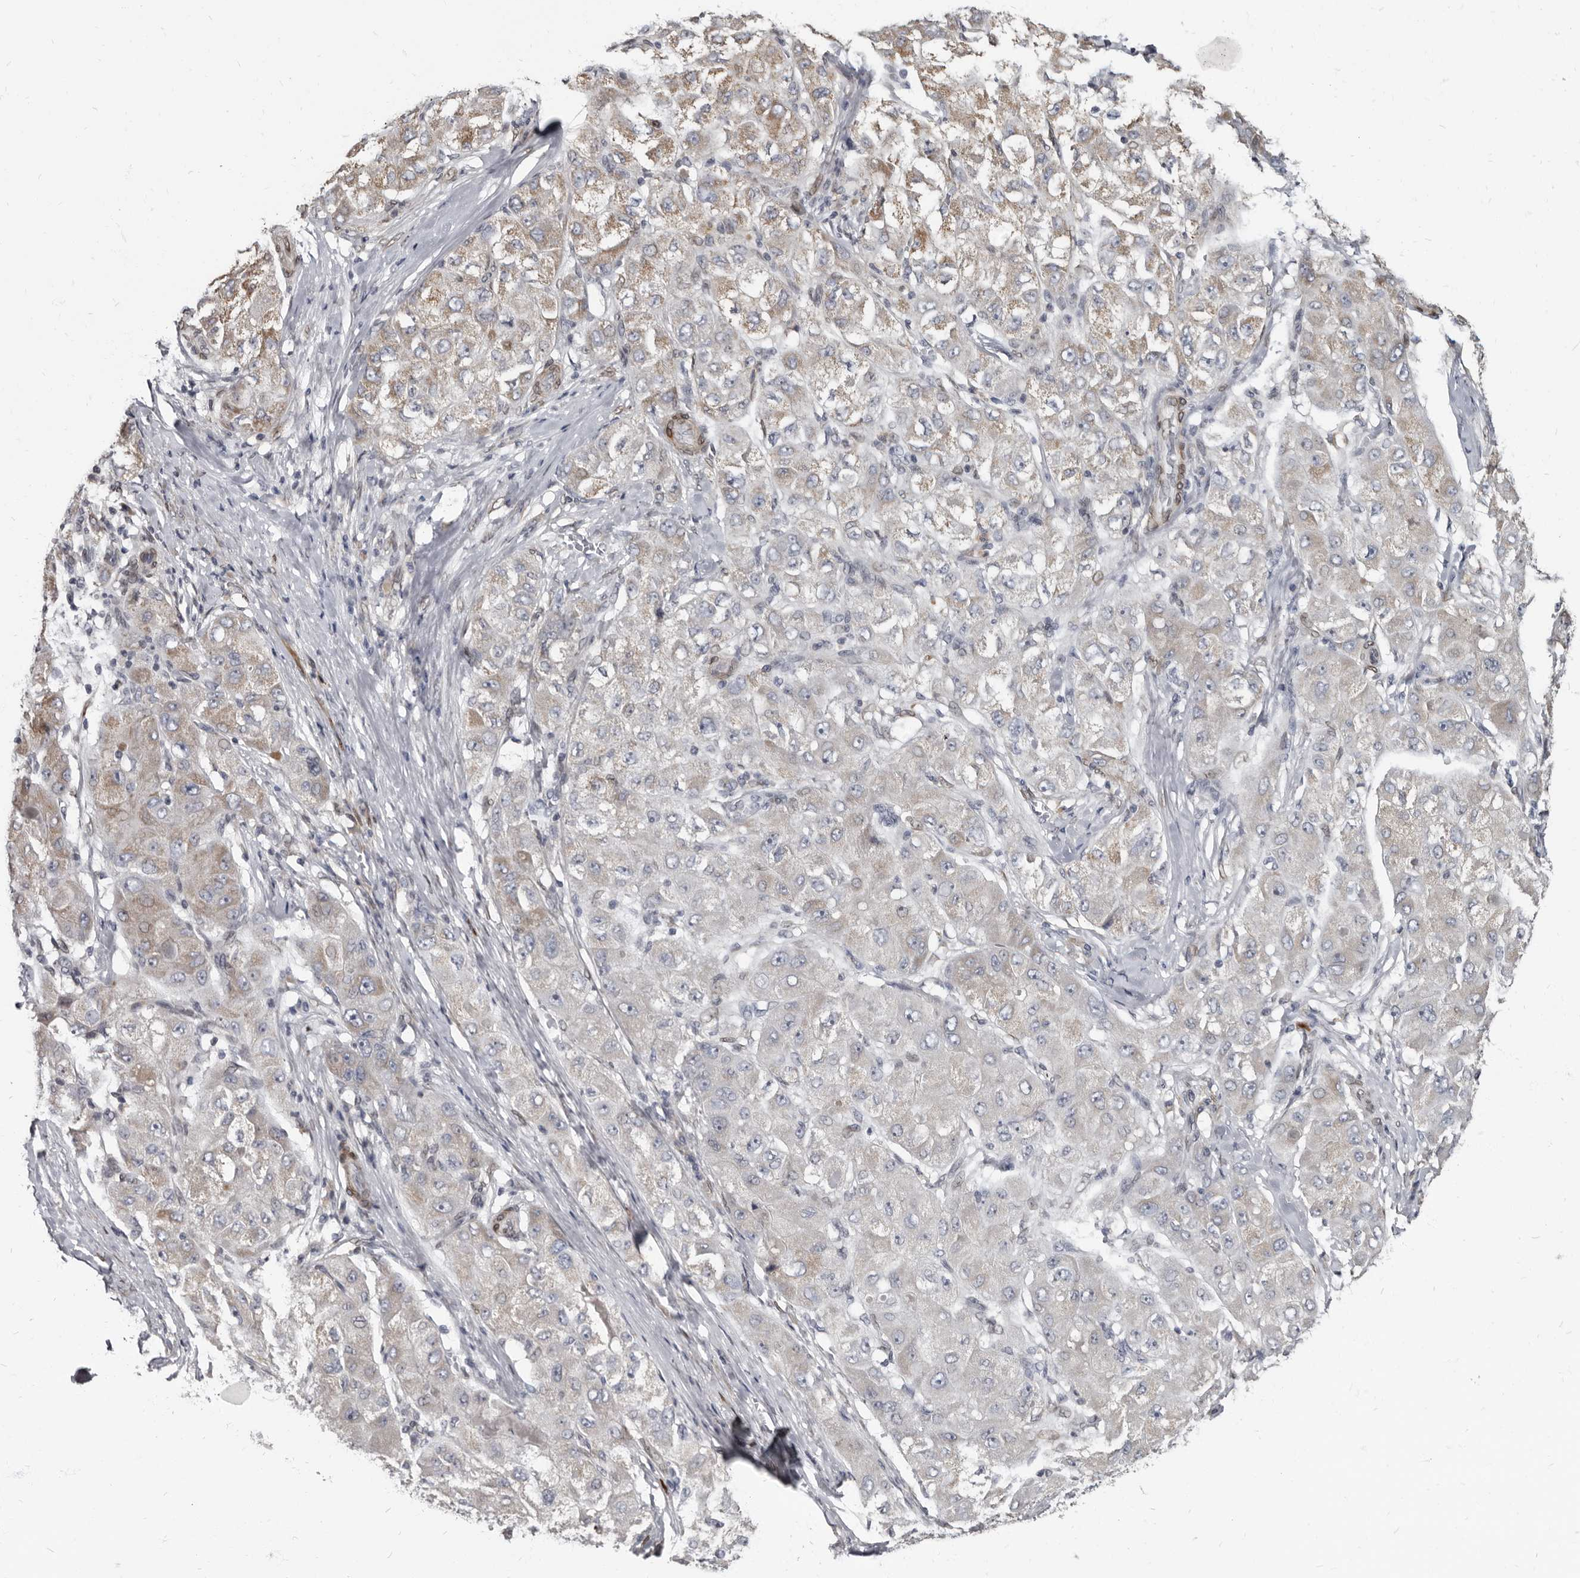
{"staining": {"intensity": "moderate", "quantity": "<25%", "location": "cytoplasmic/membranous"}, "tissue": "liver cancer", "cell_type": "Tumor cells", "image_type": "cancer", "snomed": [{"axis": "morphology", "description": "Carcinoma, Hepatocellular, NOS"}, {"axis": "topography", "description": "Liver"}], "caption": "Human hepatocellular carcinoma (liver) stained for a protein (brown) displays moderate cytoplasmic/membranous positive staining in about <25% of tumor cells.", "gene": "MRGPRF", "patient": {"sex": "male", "age": 80}}